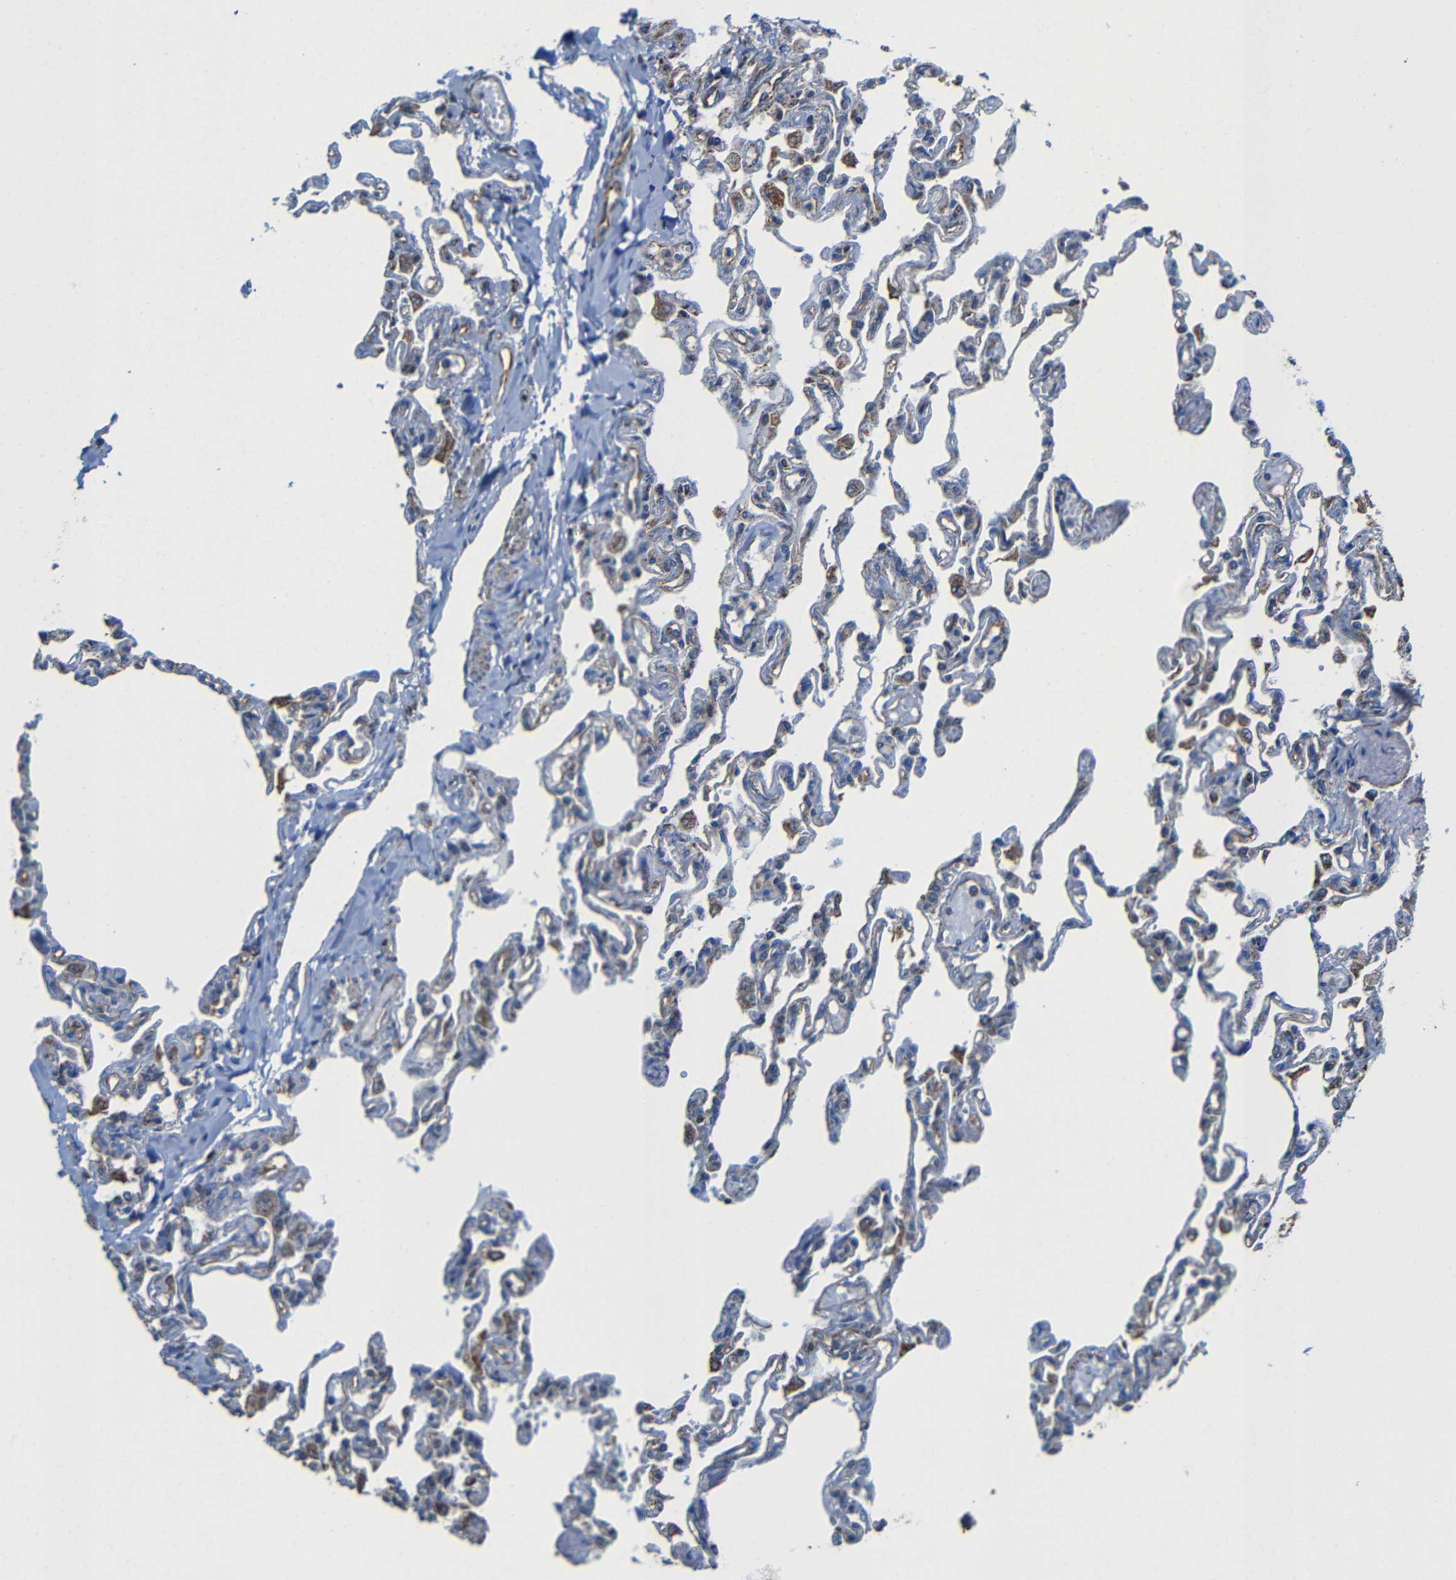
{"staining": {"intensity": "weak", "quantity": ">75%", "location": "cytoplasmic/membranous"}, "tissue": "lung", "cell_type": "Alveolar cells", "image_type": "normal", "snomed": [{"axis": "morphology", "description": "Normal tissue, NOS"}, {"axis": "topography", "description": "Lung"}], "caption": "This photomicrograph displays immunohistochemistry (IHC) staining of benign lung, with low weak cytoplasmic/membranous staining in about >75% of alveolar cells.", "gene": "INTS6L", "patient": {"sex": "male", "age": 21}}